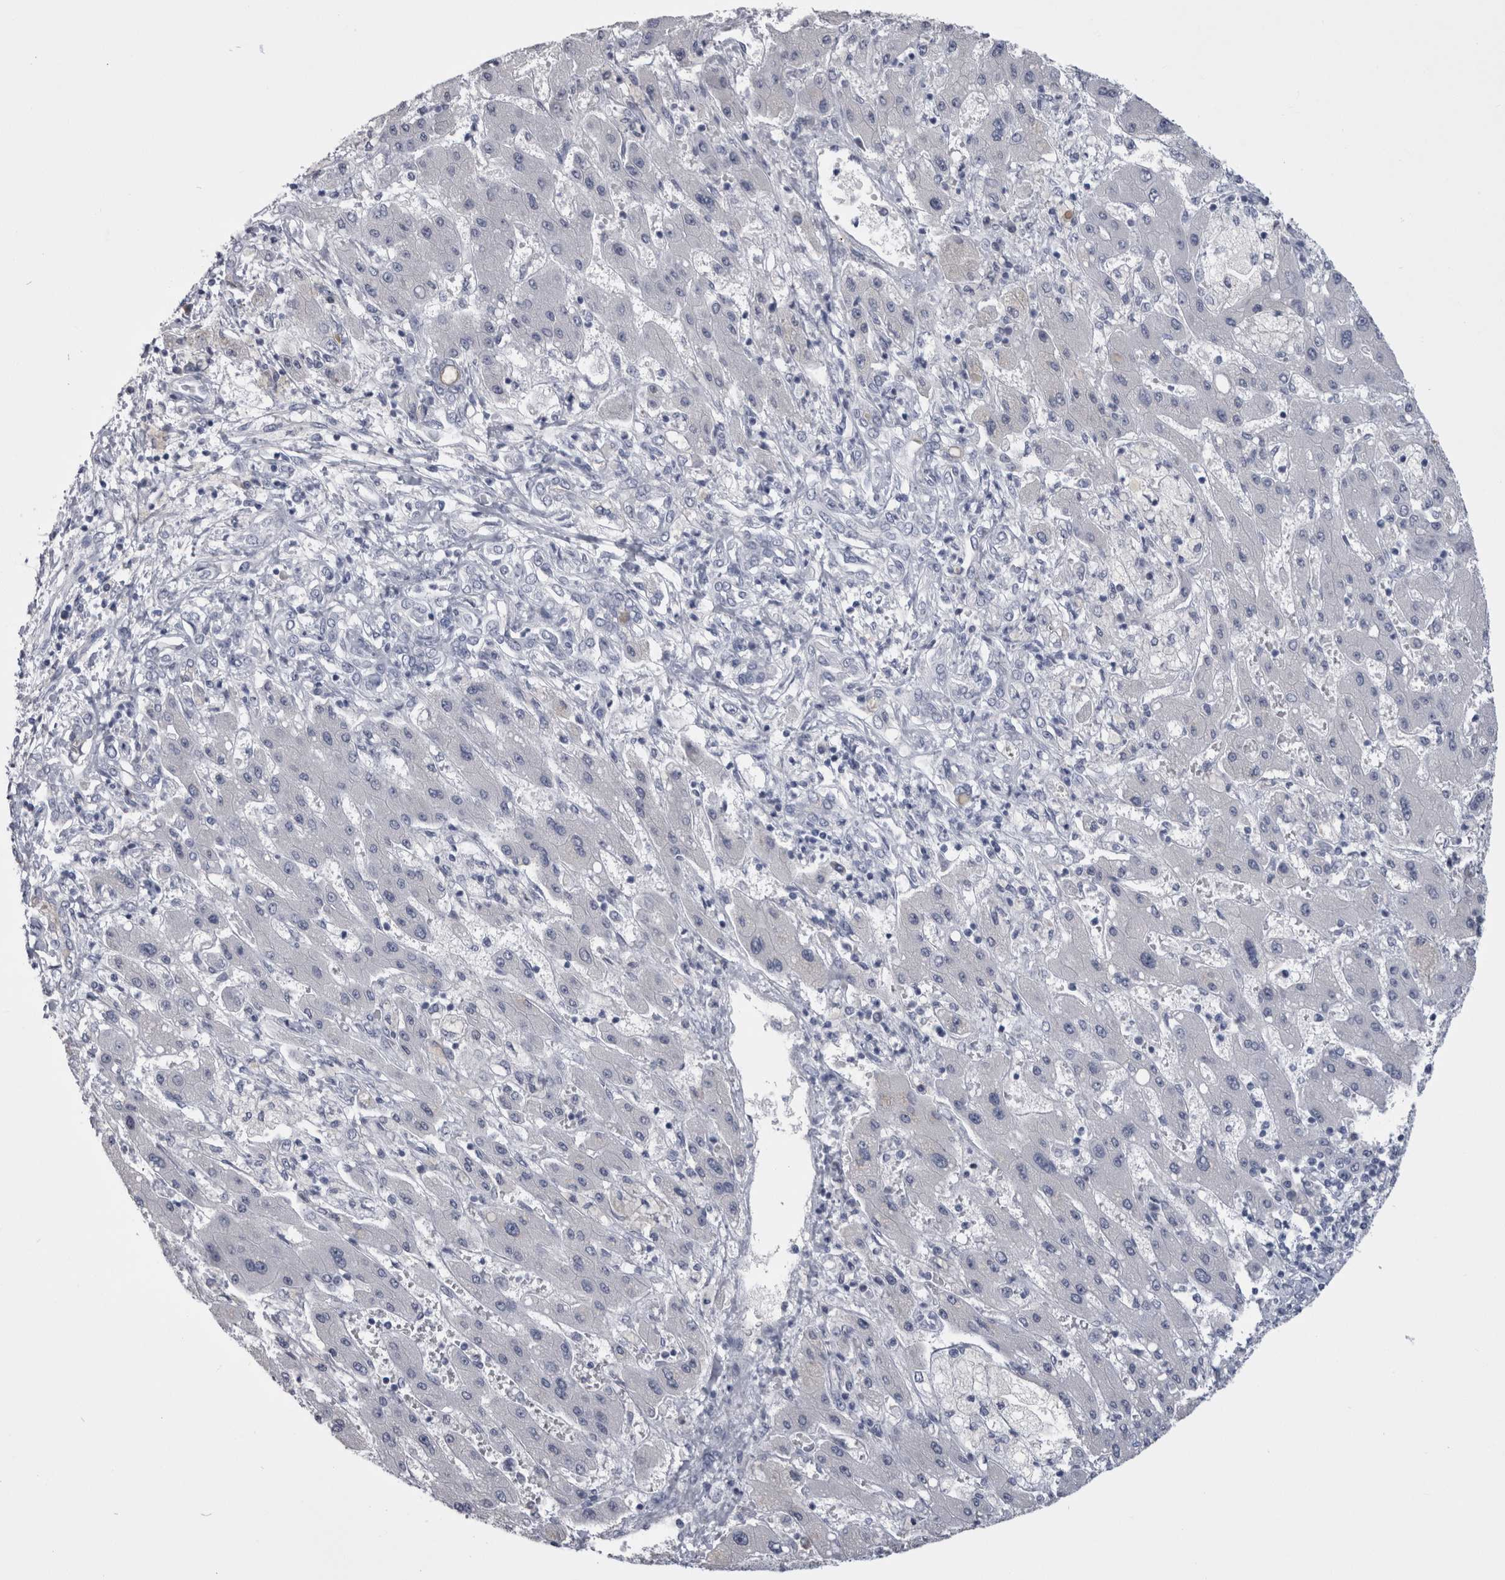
{"staining": {"intensity": "negative", "quantity": "none", "location": "none"}, "tissue": "liver cancer", "cell_type": "Tumor cells", "image_type": "cancer", "snomed": [{"axis": "morphology", "description": "Cholangiocarcinoma"}, {"axis": "topography", "description": "Liver"}], "caption": "IHC micrograph of human liver cancer stained for a protein (brown), which demonstrates no positivity in tumor cells. (DAB immunohistochemistry visualized using brightfield microscopy, high magnification).", "gene": "PAX5", "patient": {"sex": "male", "age": 50}}